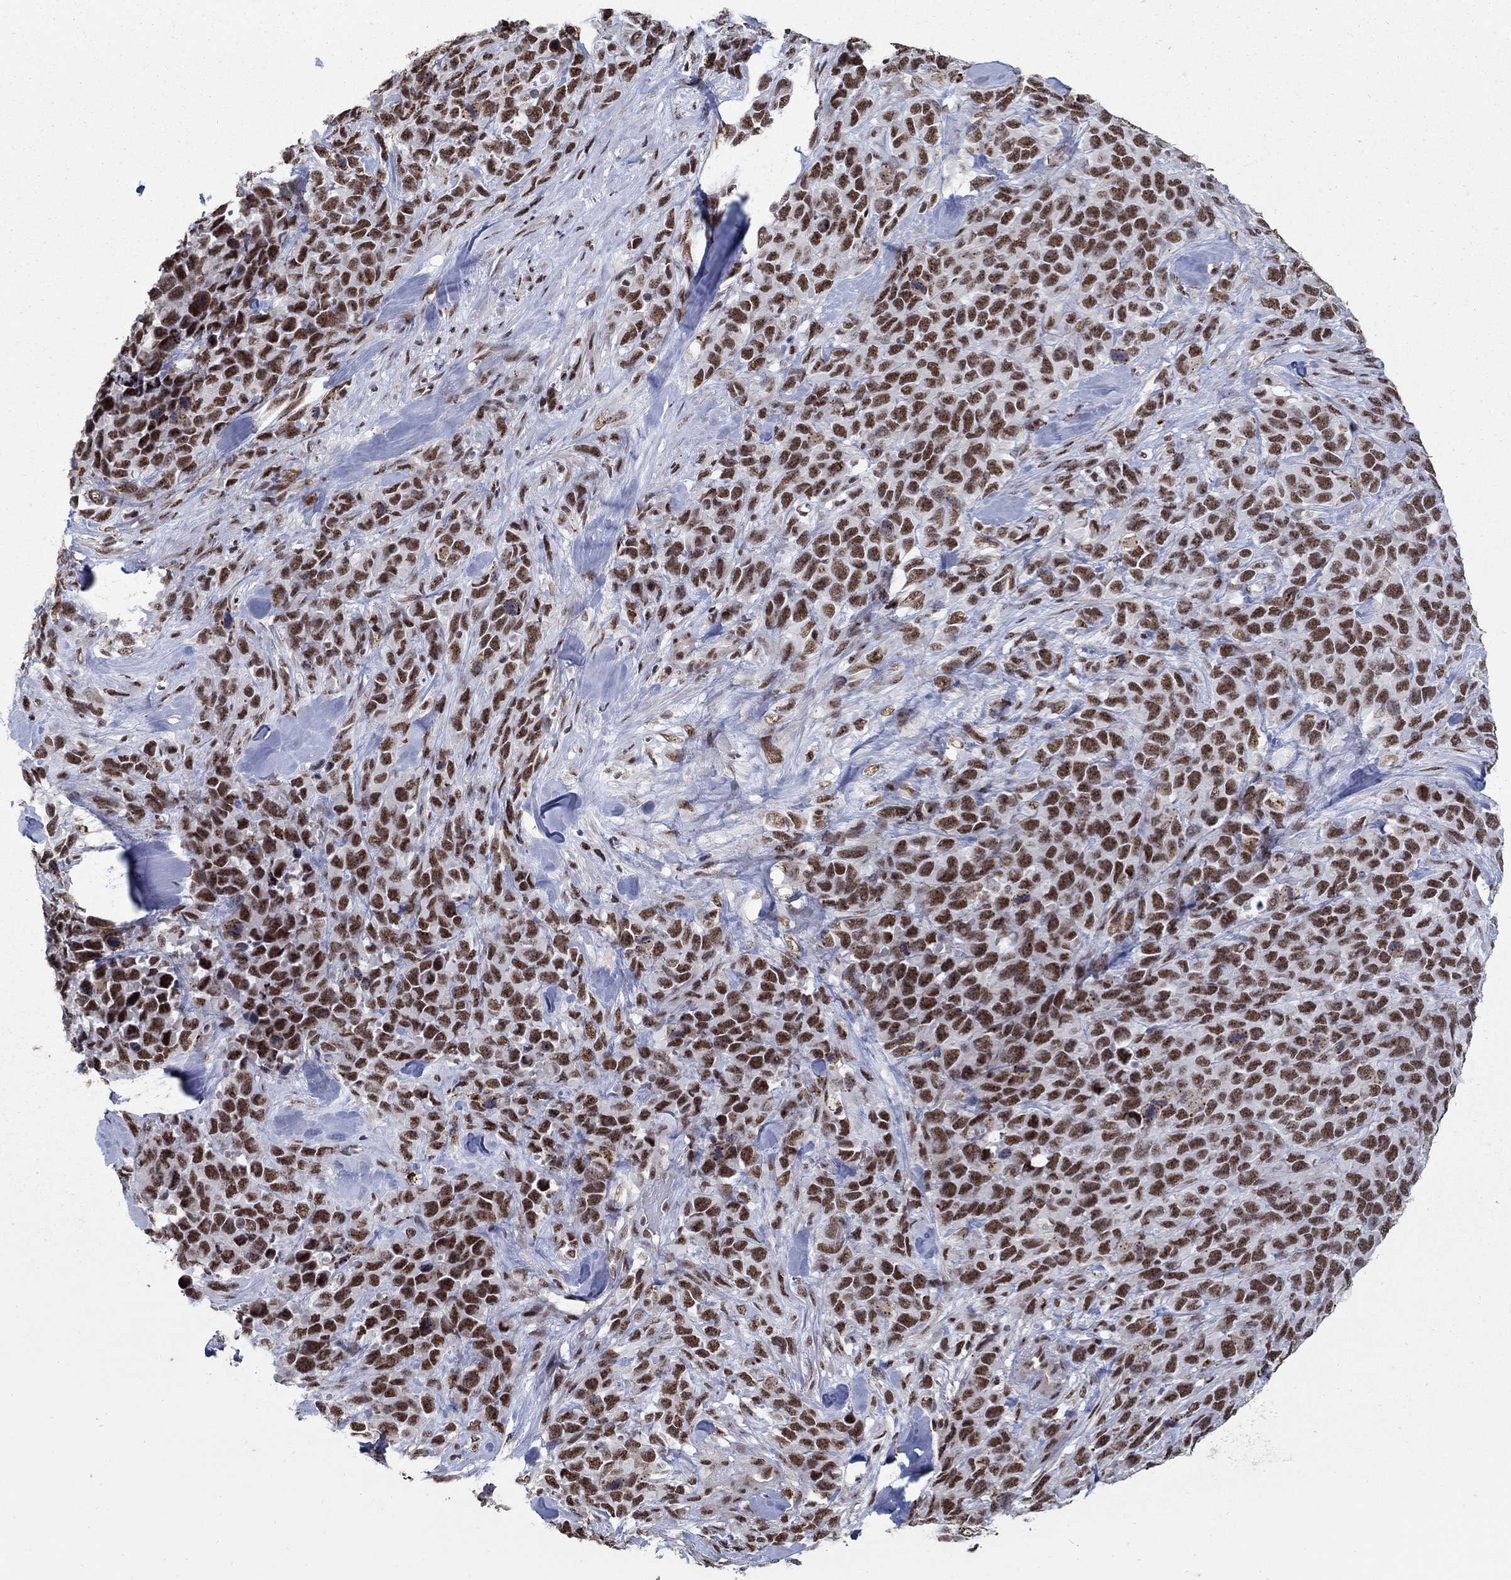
{"staining": {"intensity": "strong", "quantity": ">75%", "location": "nuclear"}, "tissue": "melanoma", "cell_type": "Tumor cells", "image_type": "cancer", "snomed": [{"axis": "morphology", "description": "Malignant melanoma, Metastatic site"}, {"axis": "topography", "description": "Skin"}], "caption": "Tumor cells display strong nuclear expression in about >75% of cells in melanoma.", "gene": "PNISR", "patient": {"sex": "male", "age": 84}}